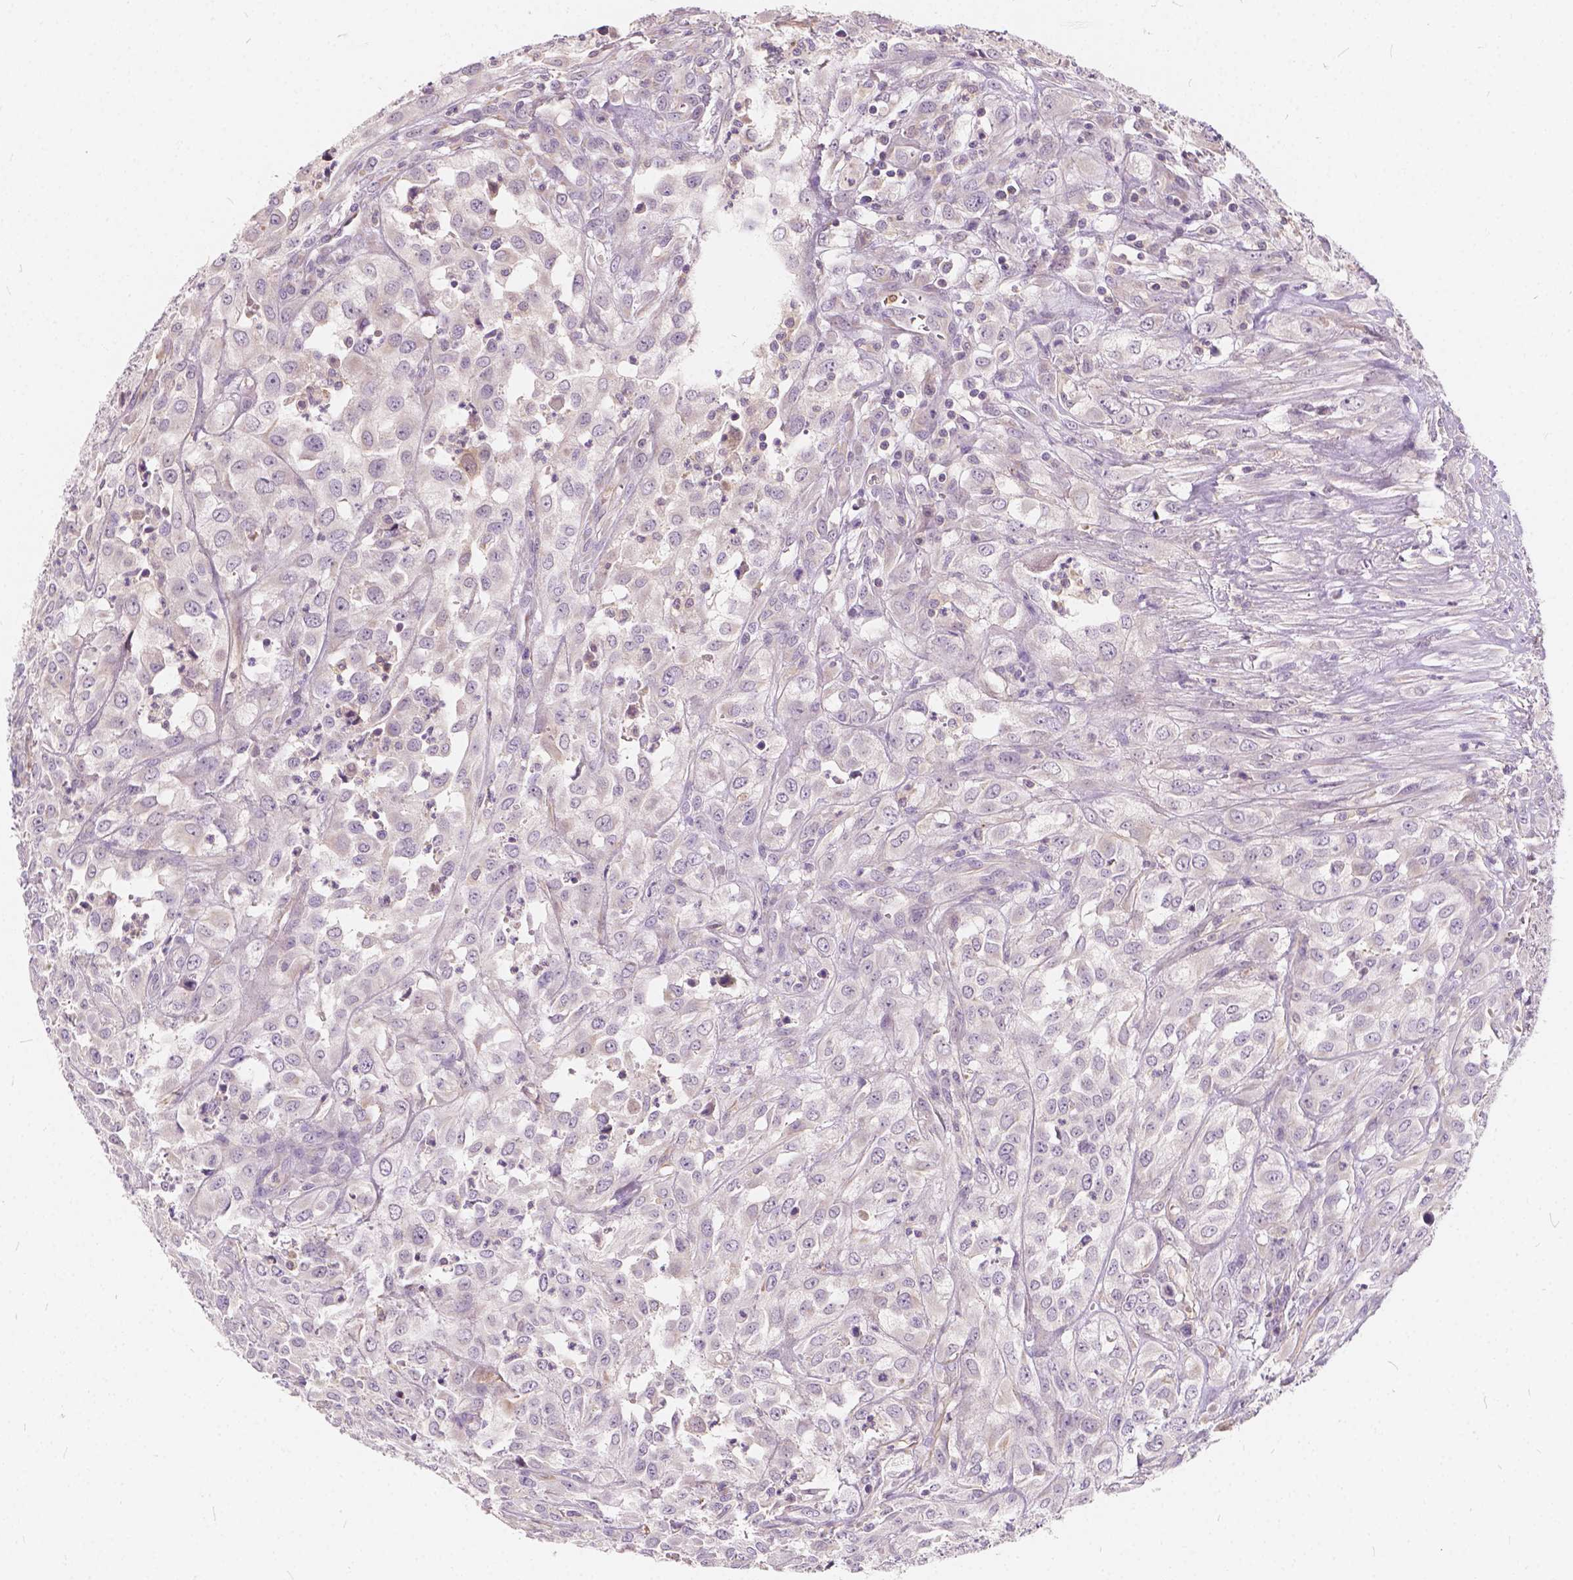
{"staining": {"intensity": "negative", "quantity": "none", "location": "none"}, "tissue": "urothelial cancer", "cell_type": "Tumor cells", "image_type": "cancer", "snomed": [{"axis": "morphology", "description": "Urothelial carcinoma, High grade"}, {"axis": "topography", "description": "Urinary bladder"}], "caption": "Immunohistochemical staining of high-grade urothelial carcinoma exhibits no significant positivity in tumor cells.", "gene": "KIAA0513", "patient": {"sex": "male", "age": 67}}